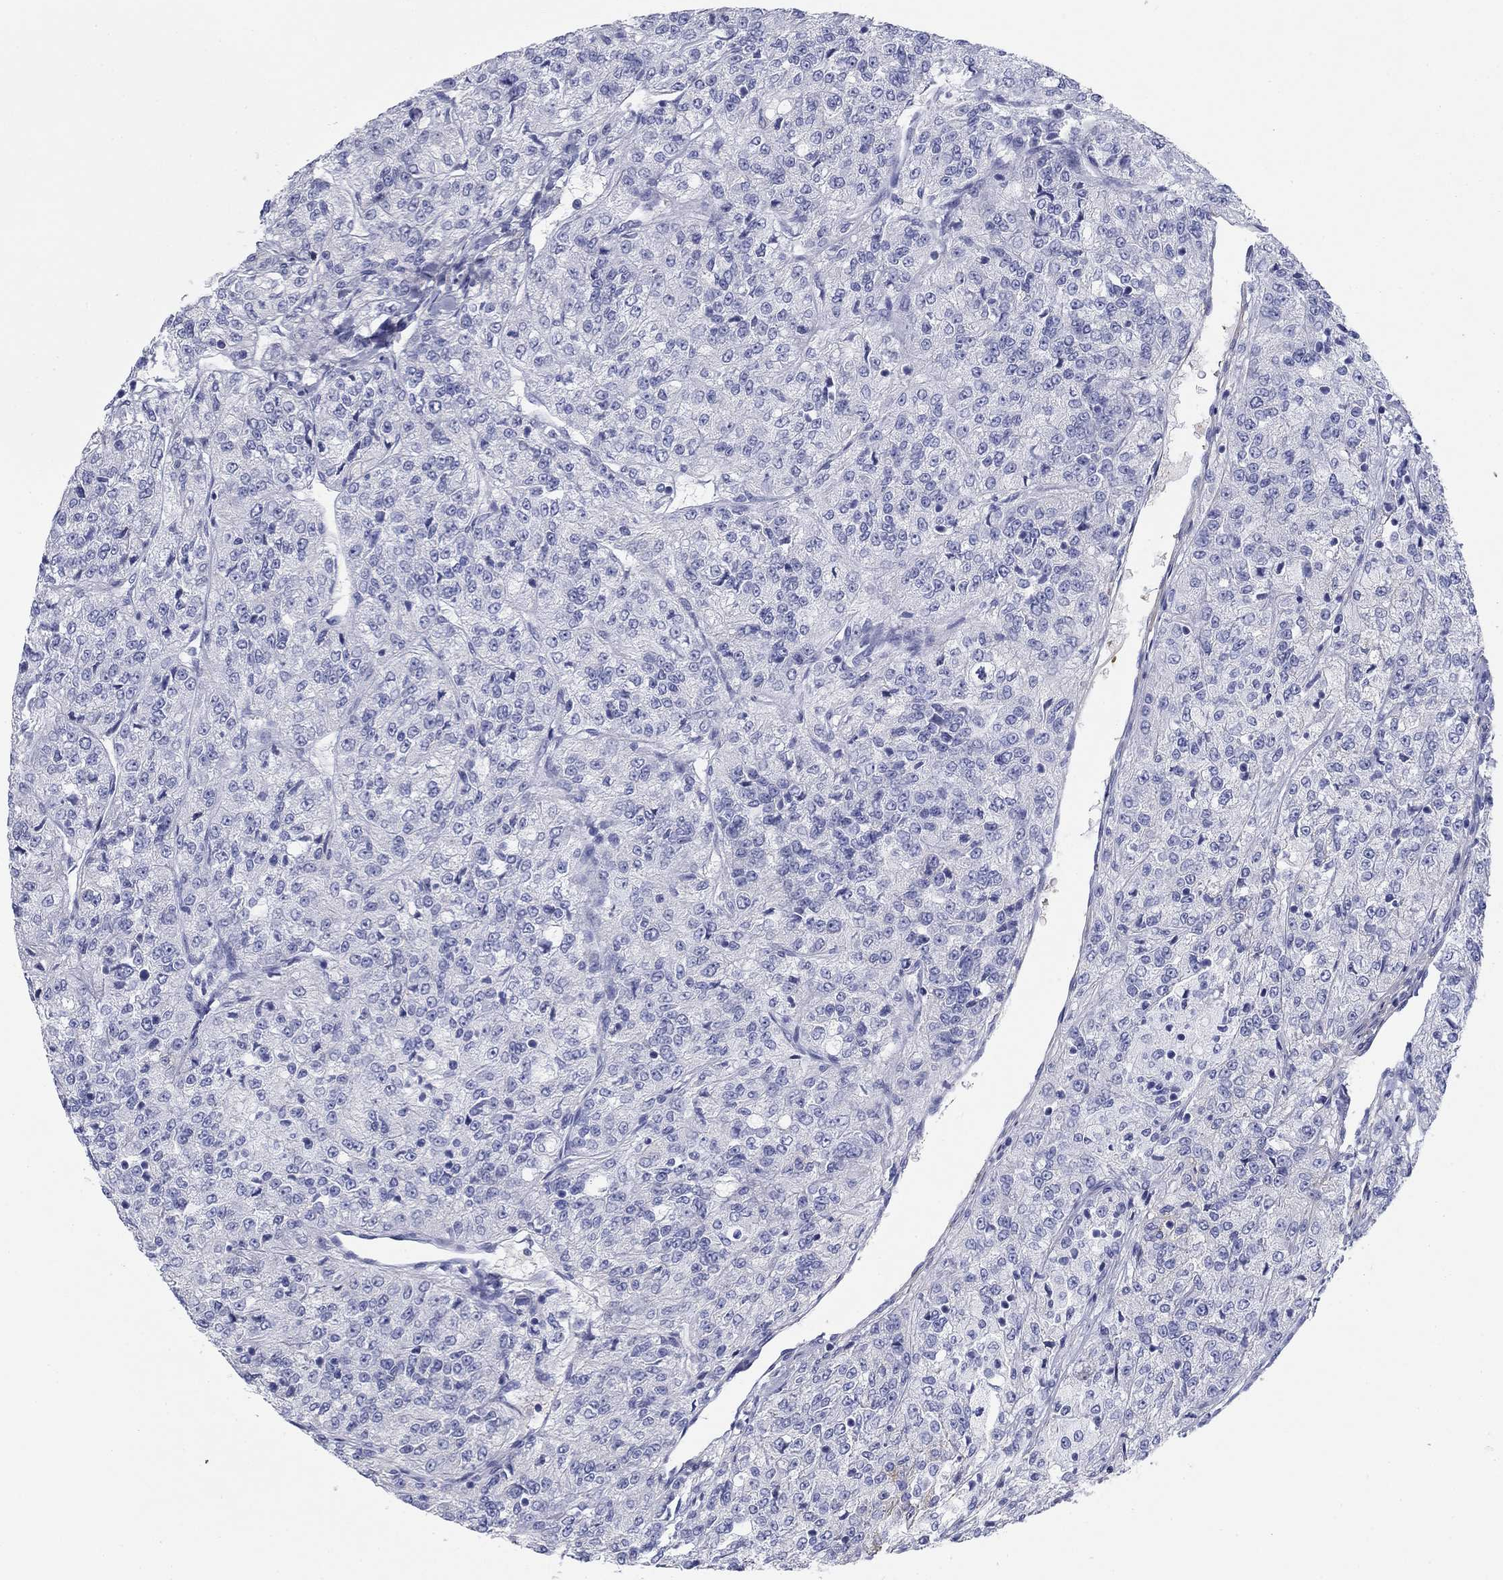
{"staining": {"intensity": "negative", "quantity": "none", "location": "none"}, "tissue": "renal cancer", "cell_type": "Tumor cells", "image_type": "cancer", "snomed": [{"axis": "morphology", "description": "Adenocarcinoma, NOS"}, {"axis": "topography", "description": "Kidney"}], "caption": "Renal adenocarcinoma was stained to show a protein in brown. There is no significant positivity in tumor cells.", "gene": "GPC1", "patient": {"sex": "female", "age": 63}}